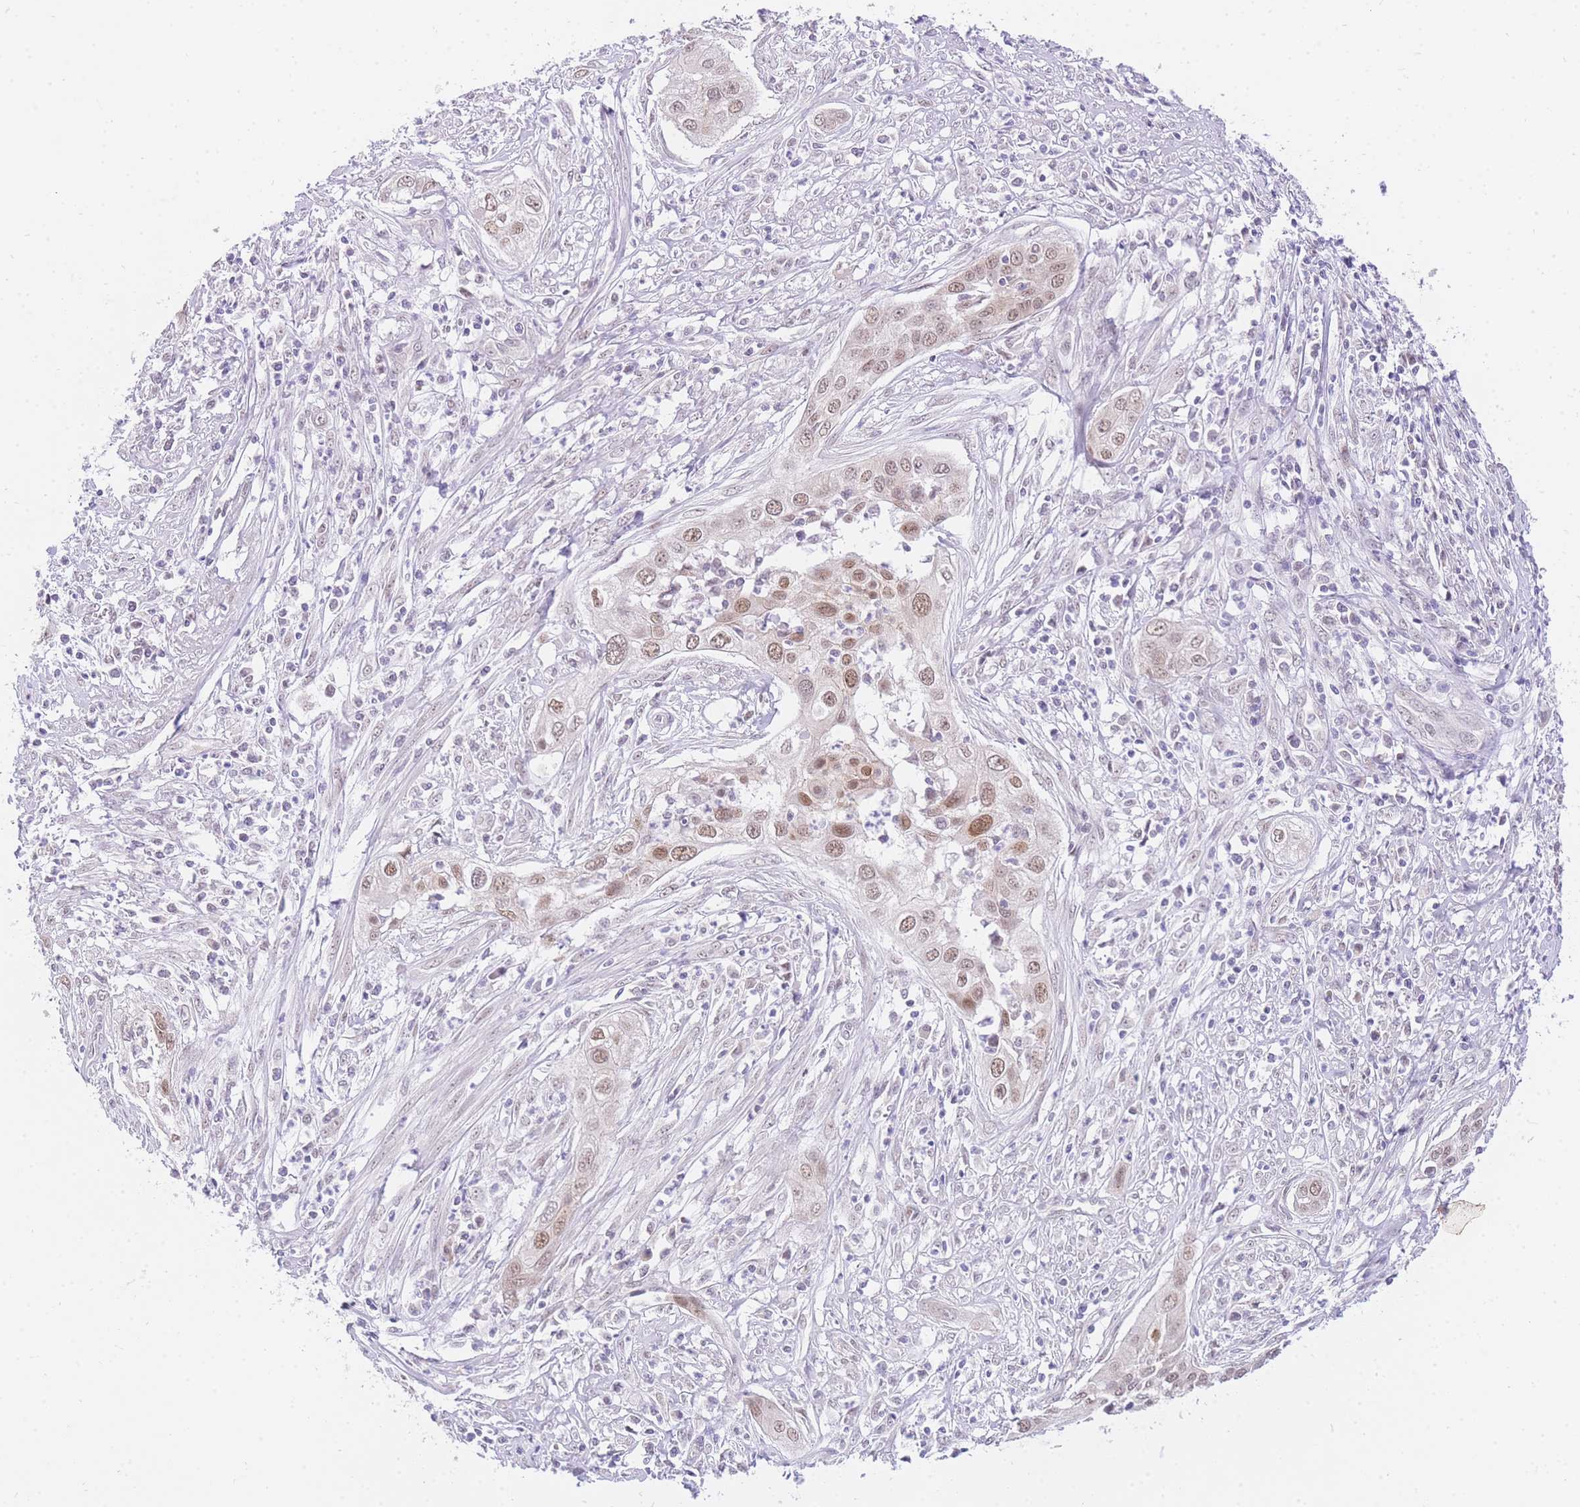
{"staining": {"intensity": "moderate", "quantity": ">75%", "location": "nuclear"}, "tissue": "cervical cancer", "cell_type": "Tumor cells", "image_type": "cancer", "snomed": [{"axis": "morphology", "description": "Squamous cell carcinoma, NOS"}, {"axis": "topography", "description": "Cervix"}], "caption": "The photomicrograph reveals a brown stain indicating the presence of a protein in the nuclear of tumor cells in squamous cell carcinoma (cervical). The protein of interest is stained brown, and the nuclei are stained in blue (DAB (3,3'-diaminobenzidine) IHC with brightfield microscopy, high magnification).", "gene": "UBXN7", "patient": {"sex": "female", "age": 34}}